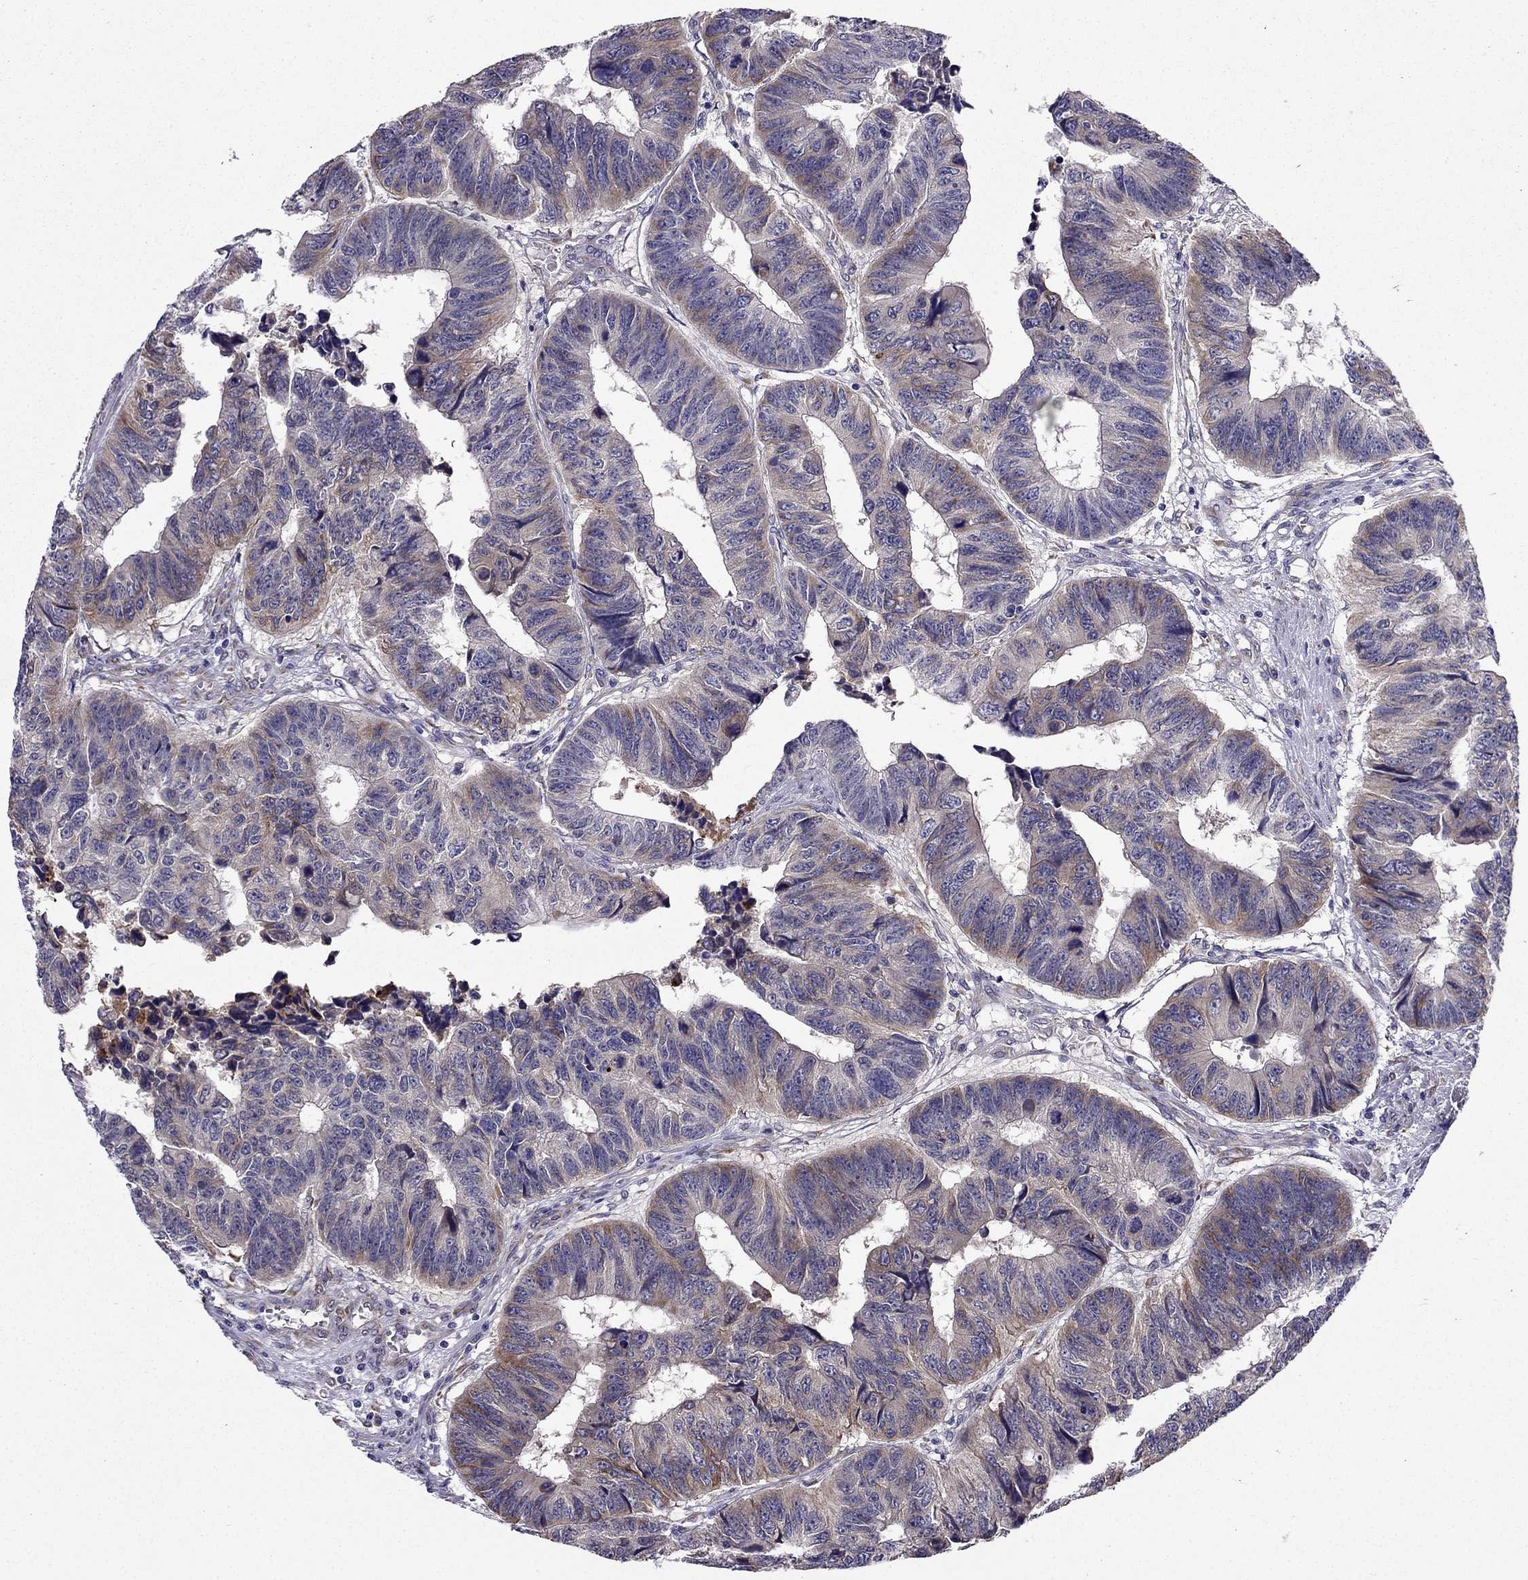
{"staining": {"intensity": "moderate", "quantity": "<25%", "location": "cytoplasmic/membranous"}, "tissue": "colorectal cancer", "cell_type": "Tumor cells", "image_type": "cancer", "snomed": [{"axis": "morphology", "description": "Adenocarcinoma, NOS"}, {"axis": "topography", "description": "Rectum"}], "caption": "Immunohistochemical staining of human colorectal adenocarcinoma reveals low levels of moderate cytoplasmic/membranous protein staining in approximately <25% of tumor cells. The staining was performed using DAB to visualize the protein expression in brown, while the nuclei were stained in blue with hematoxylin (Magnification: 20x).", "gene": "ARHGEF28", "patient": {"sex": "female", "age": 85}}